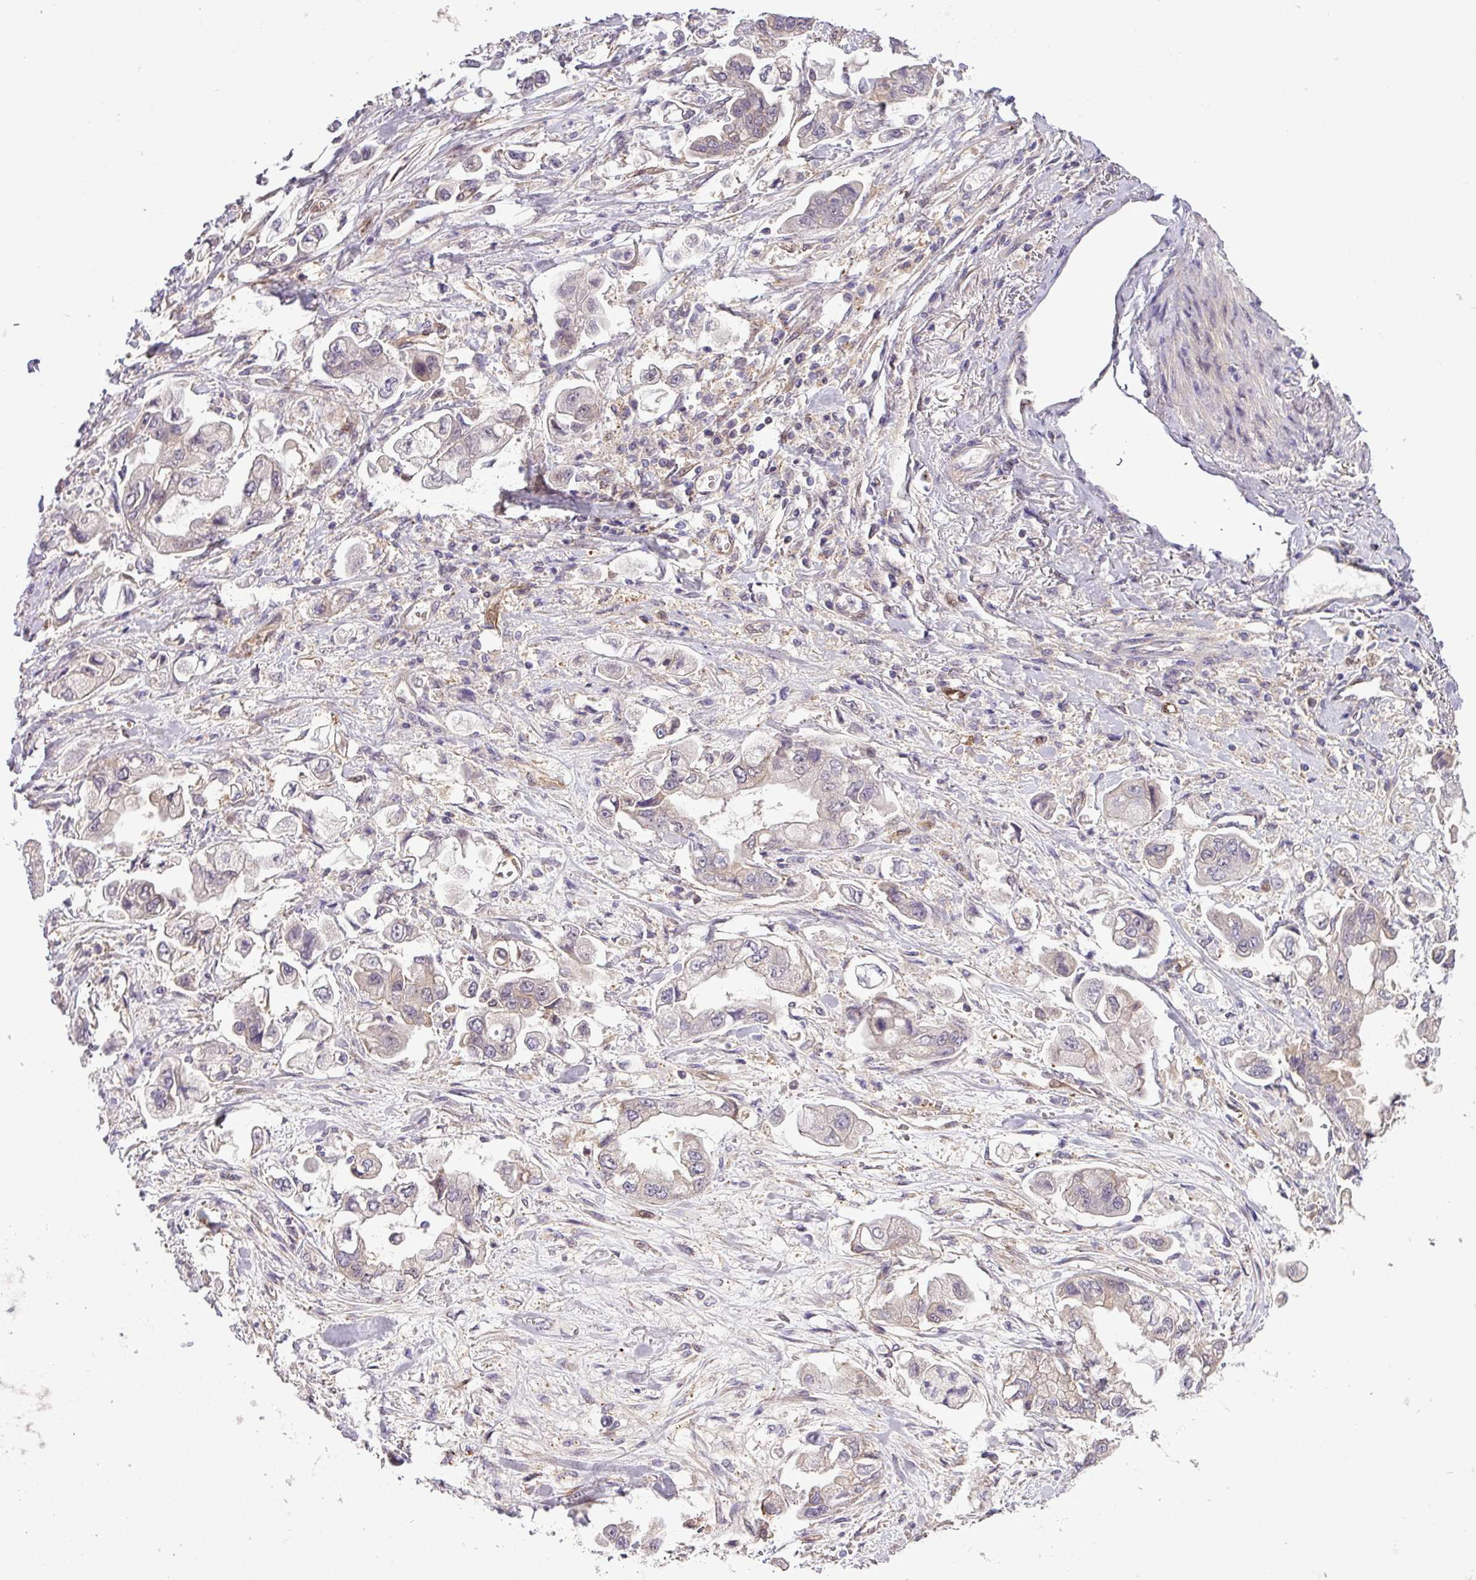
{"staining": {"intensity": "weak", "quantity": "<25%", "location": "cytoplasmic/membranous"}, "tissue": "stomach cancer", "cell_type": "Tumor cells", "image_type": "cancer", "snomed": [{"axis": "morphology", "description": "Adenocarcinoma, NOS"}, {"axis": "topography", "description": "Stomach"}], "caption": "Adenocarcinoma (stomach) was stained to show a protein in brown. There is no significant positivity in tumor cells.", "gene": "CARHSP1", "patient": {"sex": "male", "age": 62}}